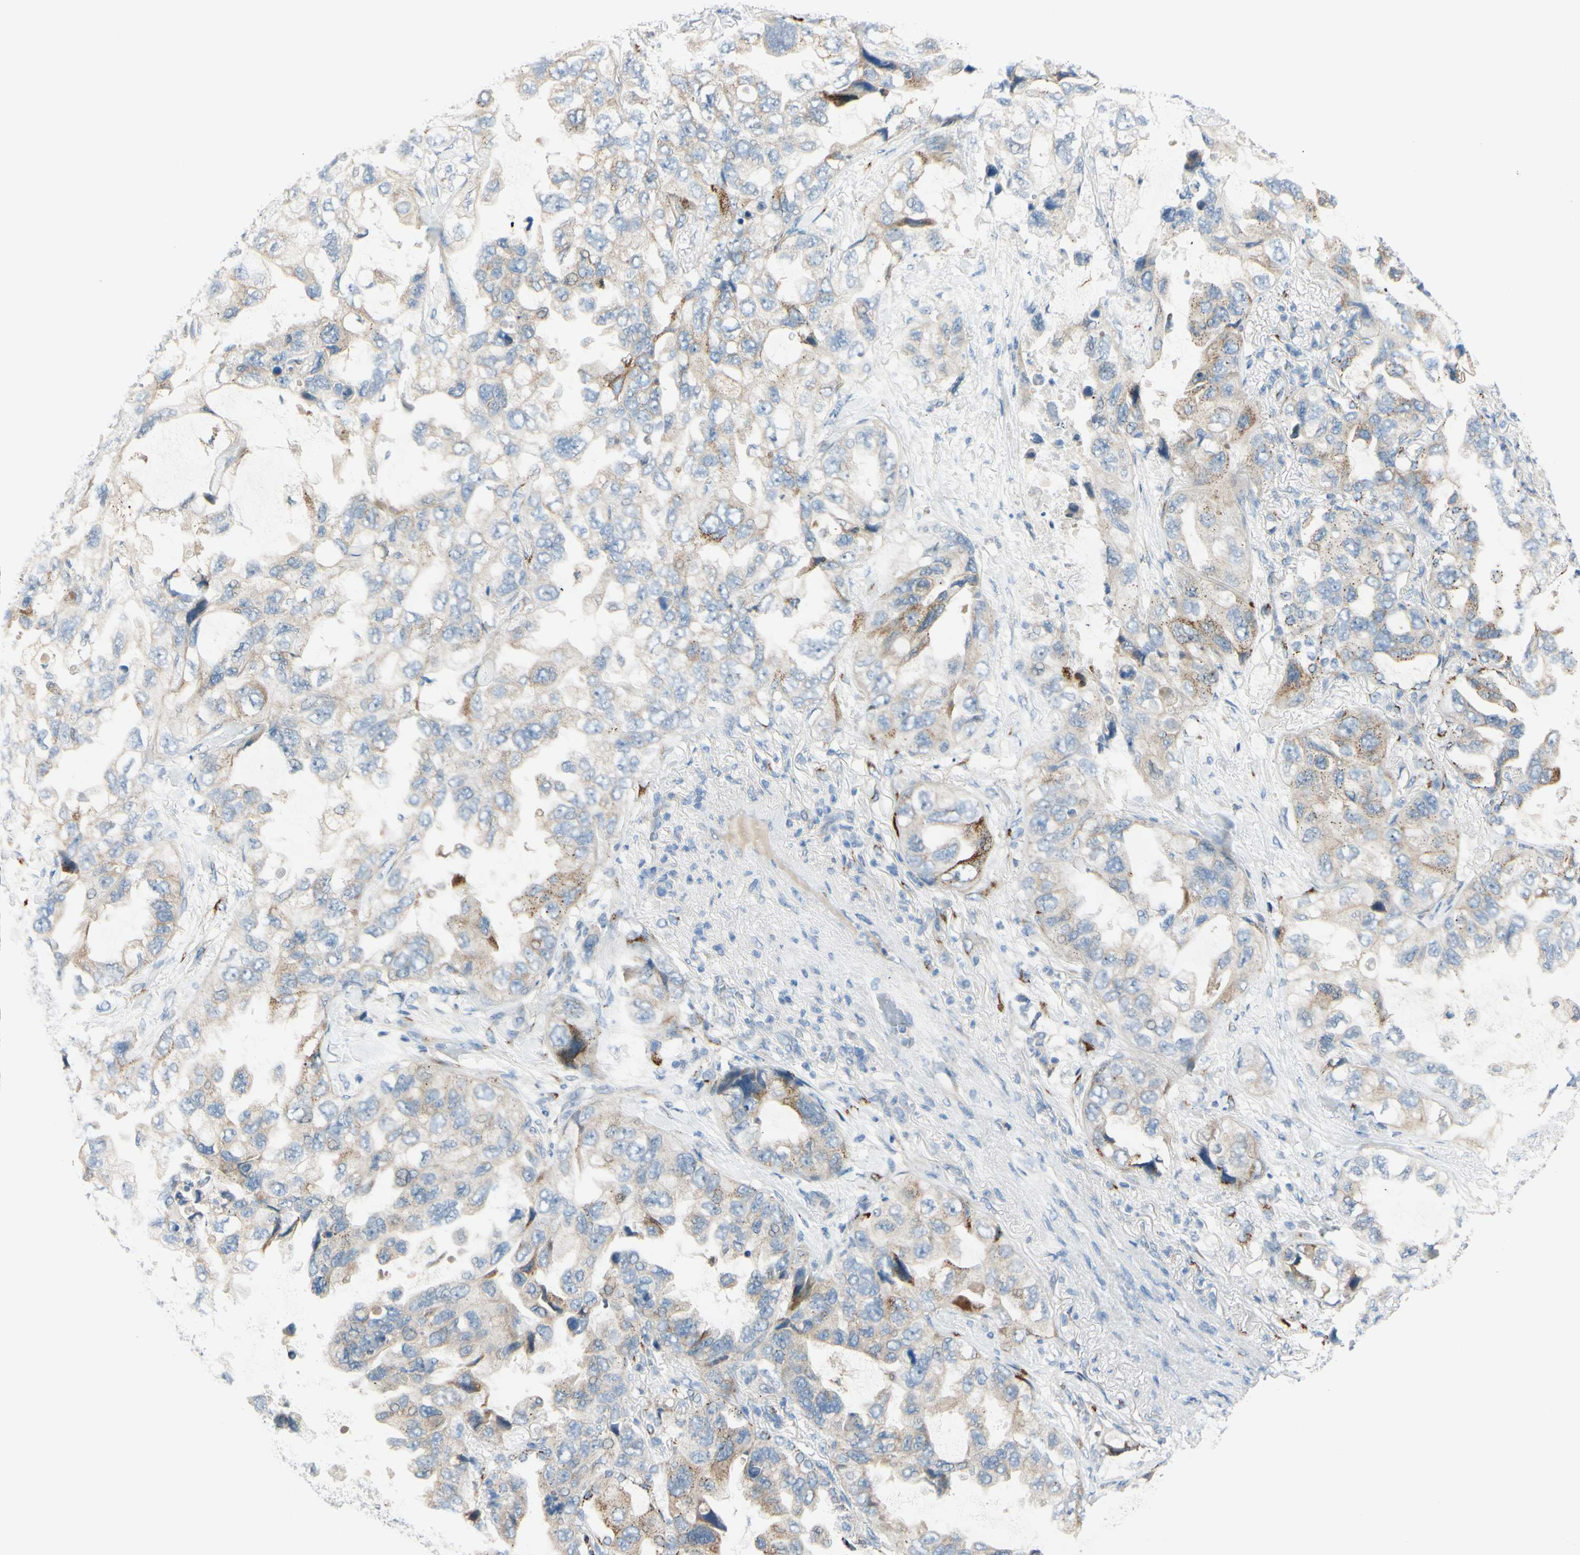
{"staining": {"intensity": "moderate", "quantity": "<25%", "location": "cytoplasmic/membranous"}, "tissue": "lung cancer", "cell_type": "Tumor cells", "image_type": "cancer", "snomed": [{"axis": "morphology", "description": "Squamous cell carcinoma, NOS"}, {"axis": "topography", "description": "Lung"}], "caption": "The photomicrograph demonstrates staining of squamous cell carcinoma (lung), revealing moderate cytoplasmic/membranous protein expression (brown color) within tumor cells. The staining was performed using DAB to visualize the protein expression in brown, while the nuclei were stained in blue with hematoxylin (Magnification: 20x).", "gene": "GALNT5", "patient": {"sex": "female", "age": 73}}